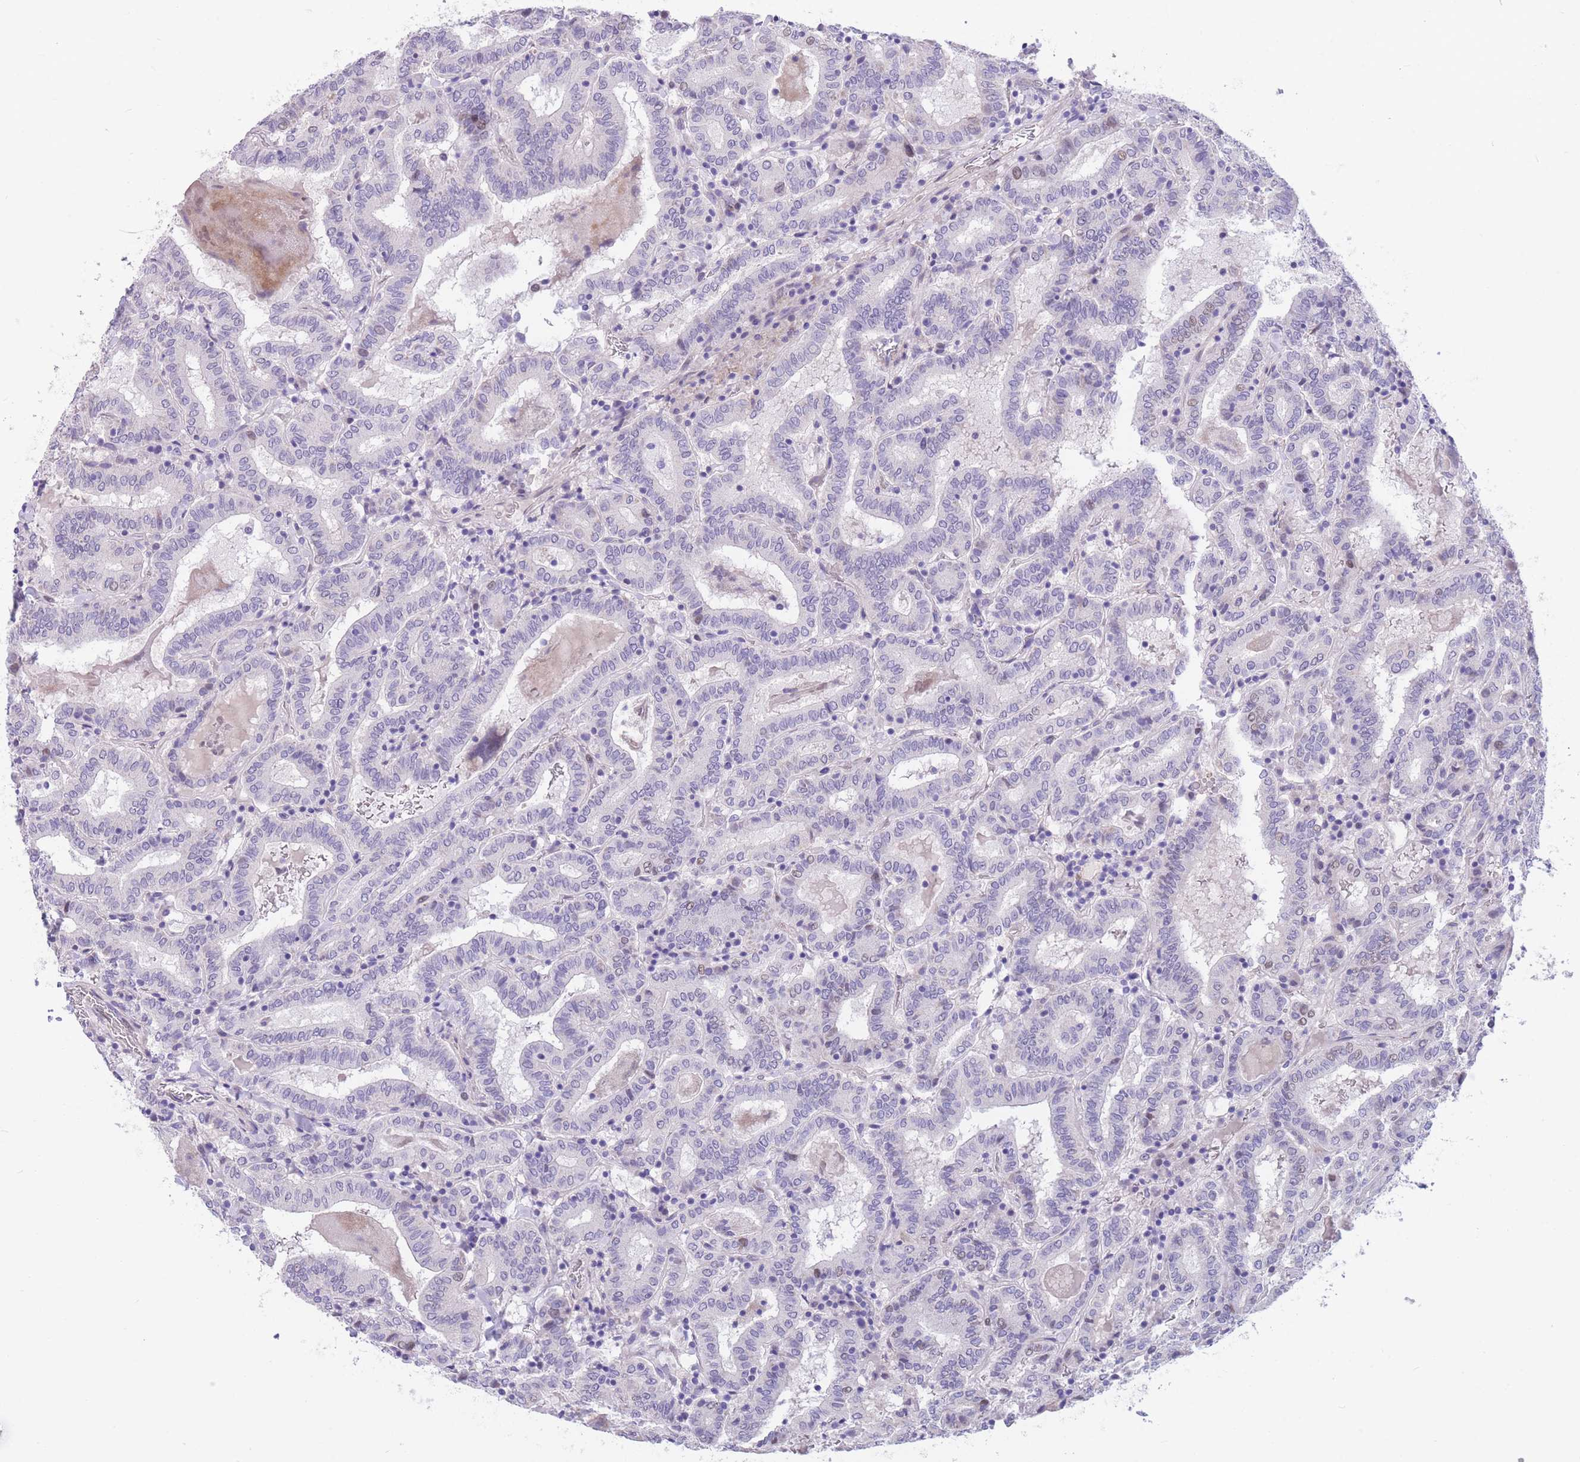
{"staining": {"intensity": "negative", "quantity": "none", "location": "none"}, "tissue": "thyroid cancer", "cell_type": "Tumor cells", "image_type": "cancer", "snomed": [{"axis": "morphology", "description": "Papillary adenocarcinoma, NOS"}, {"axis": "topography", "description": "Thyroid gland"}], "caption": "An image of papillary adenocarcinoma (thyroid) stained for a protein exhibits no brown staining in tumor cells.", "gene": "SHCBP1", "patient": {"sex": "female", "age": 72}}